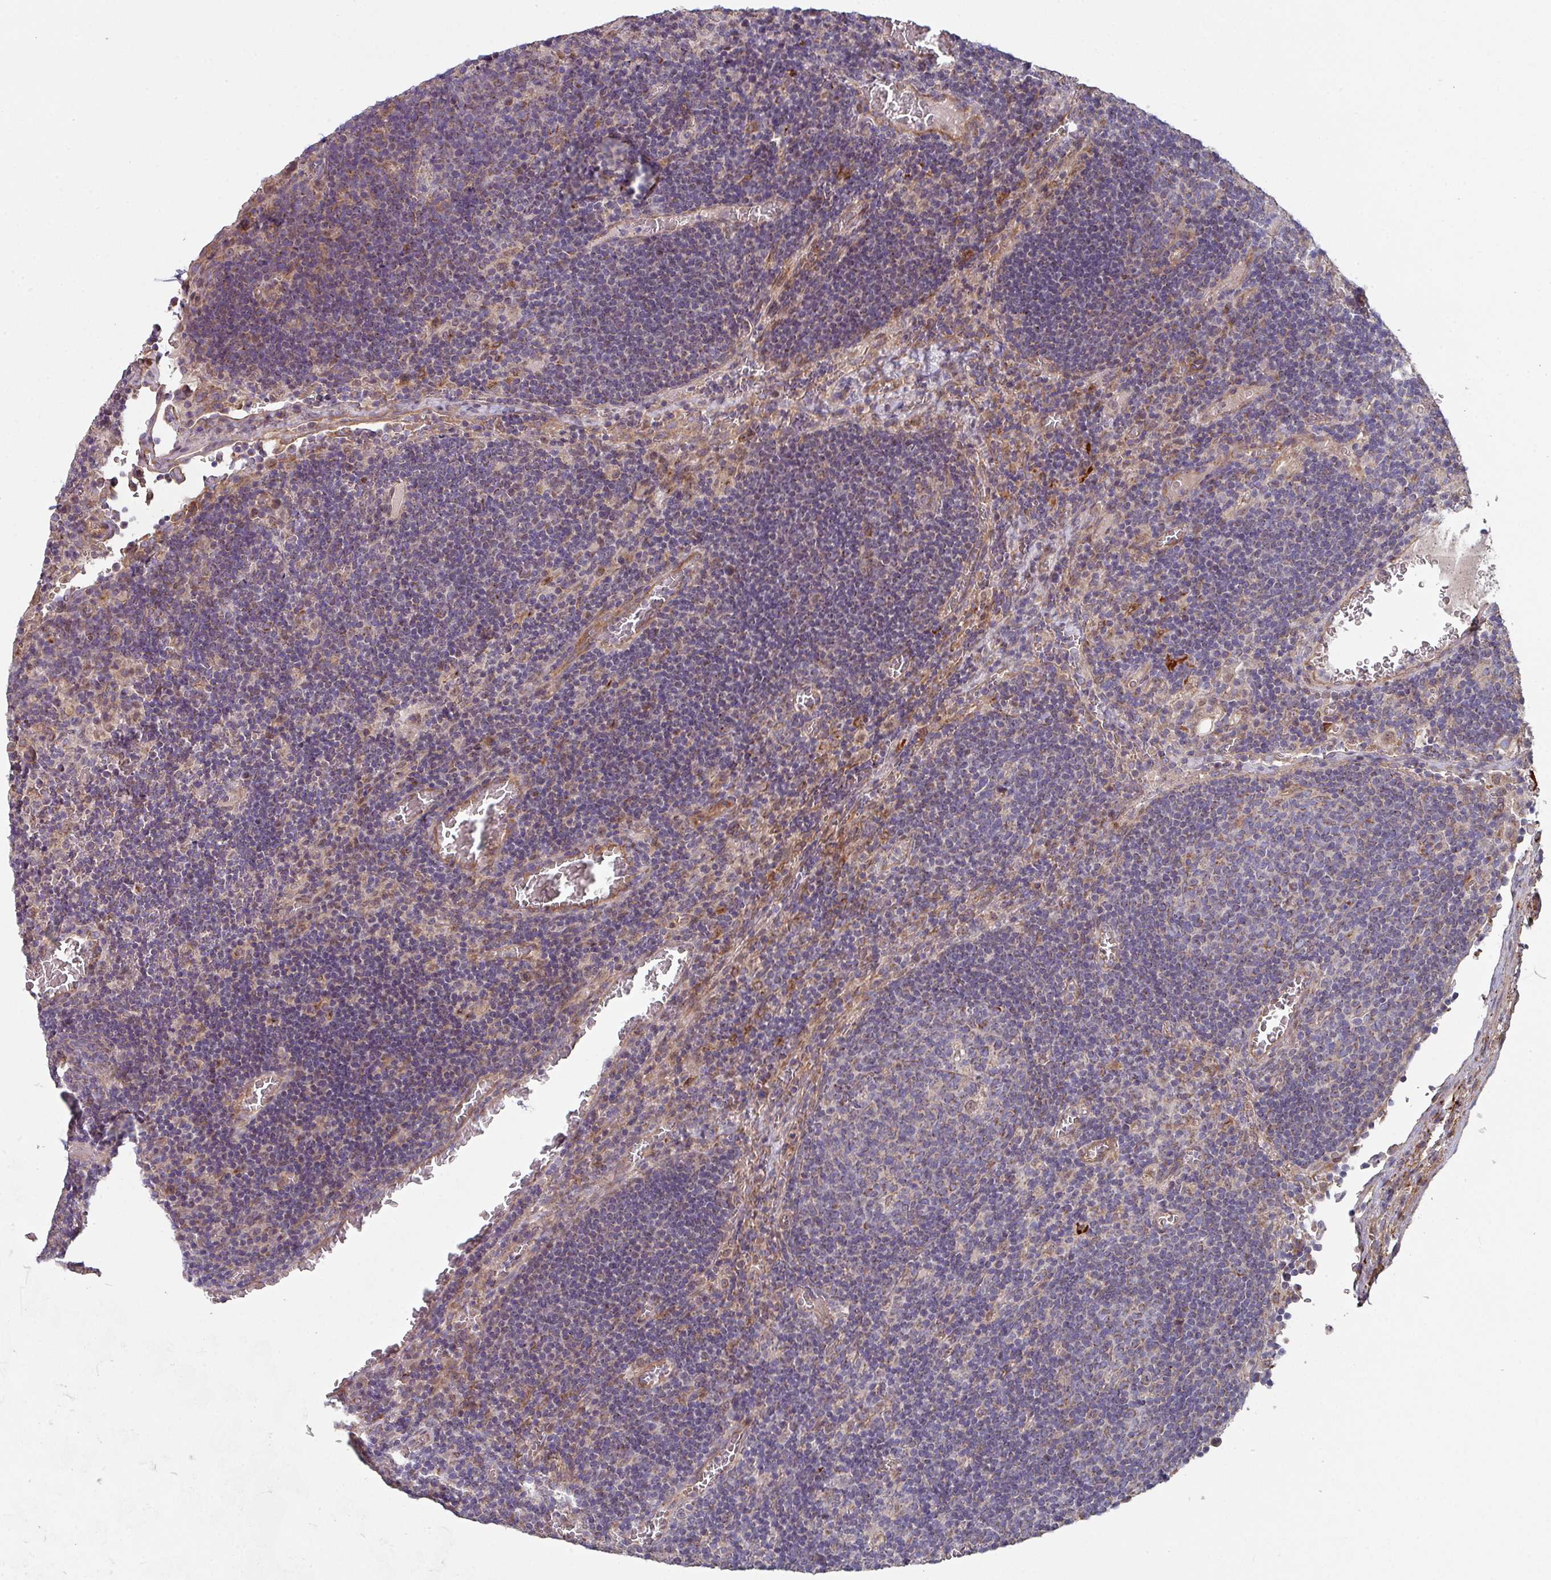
{"staining": {"intensity": "weak", "quantity": ">75%", "location": "cytoplasmic/membranous"}, "tissue": "lymph node", "cell_type": "Germinal center cells", "image_type": "normal", "snomed": [{"axis": "morphology", "description": "Normal tissue, NOS"}, {"axis": "topography", "description": "Lymph node"}], "caption": "Immunohistochemistry (IHC) staining of unremarkable lymph node, which demonstrates low levels of weak cytoplasmic/membranous staining in approximately >75% of germinal center cells indicating weak cytoplasmic/membranous protein staining. The staining was performed using DAB (brown) for protein detection and nuclei were counterstained in hematoxylin (blue).", "gene": "DCAF12L1", "patient": {"sex": "male", "age": 50}}